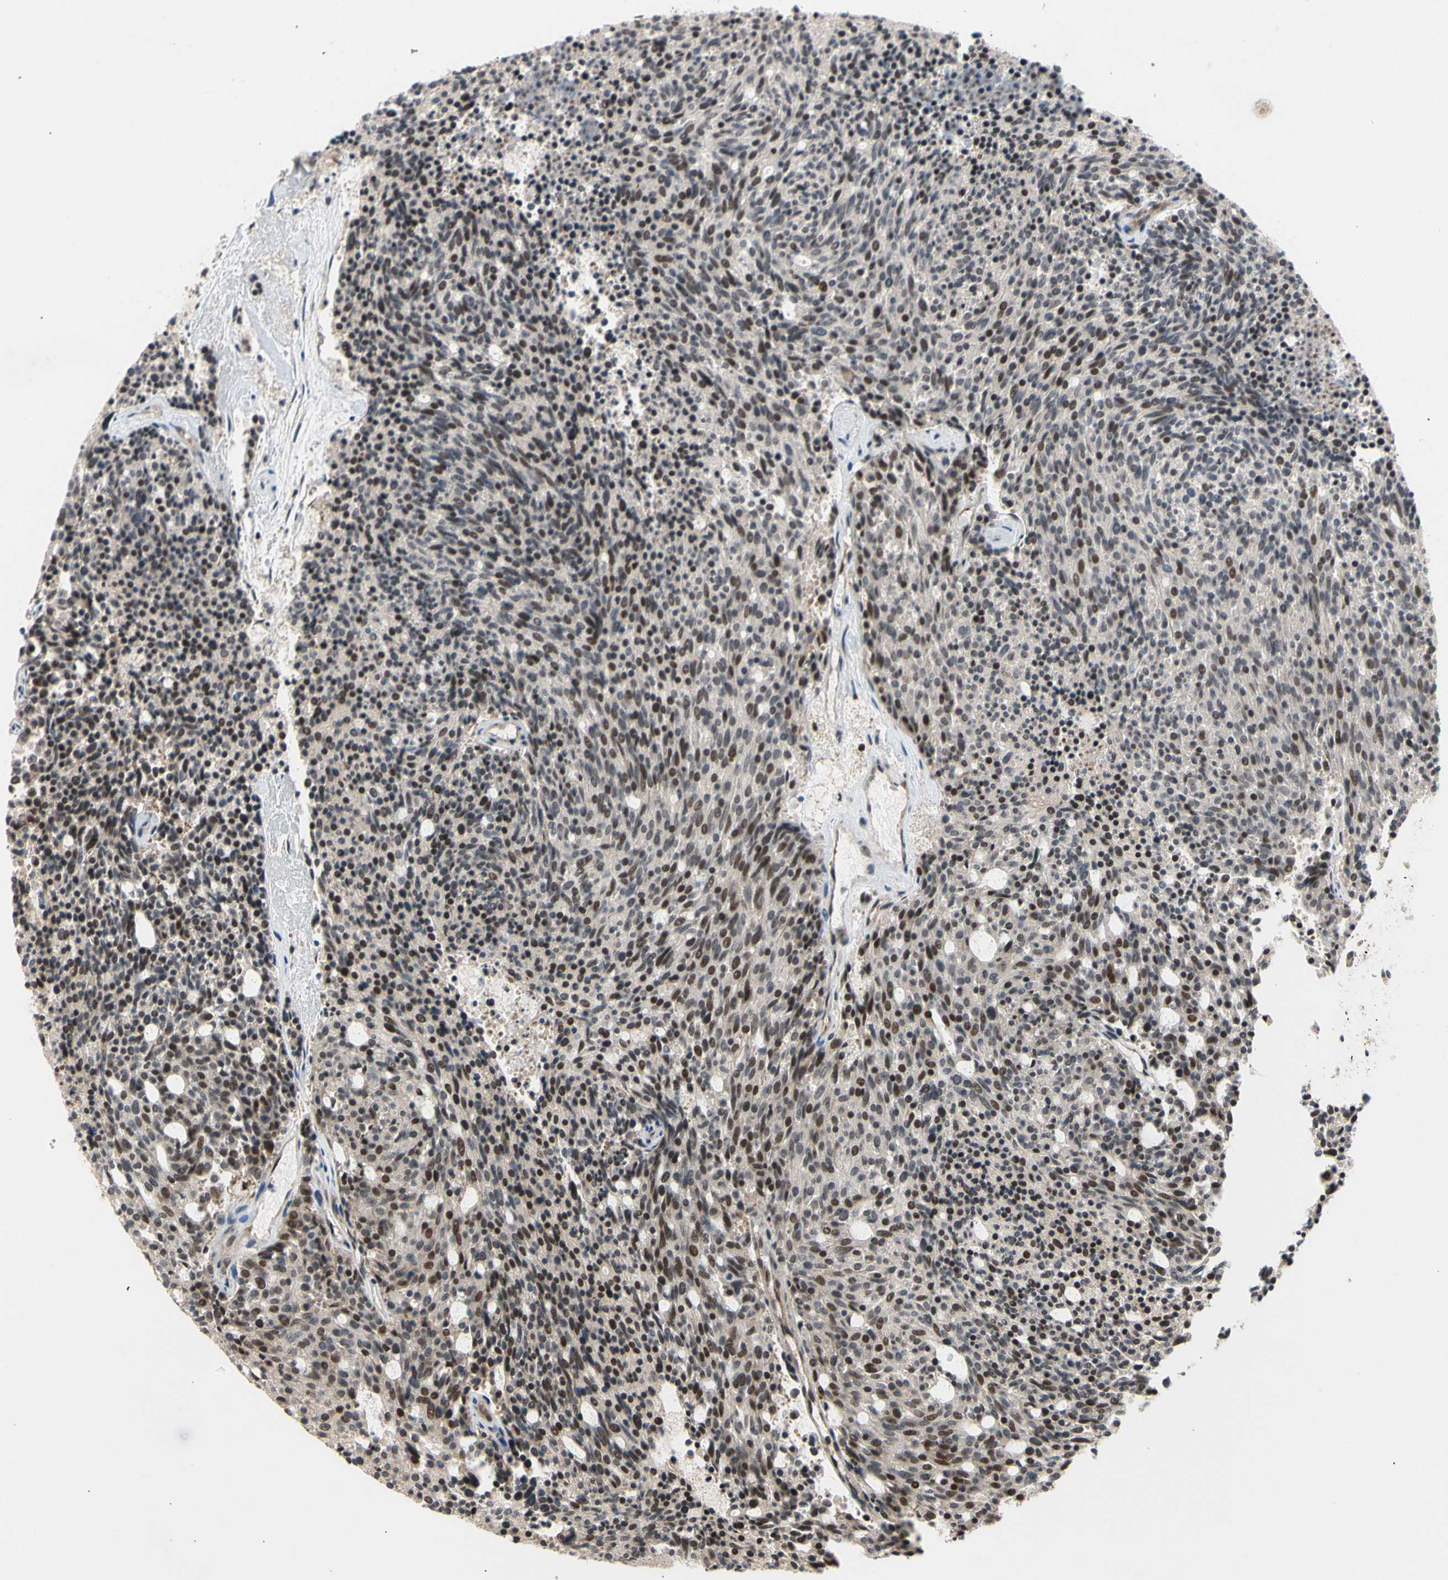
{"staining": {"intensity": "moderate", "quantity": "25%-75%", "location": "cytoplasmic/membranous,nuclear"}, "tissue": "carcinoid", "cell_type": "Tumor cells", "image_type": "cancer", "snomed": [{"axis": "morphology", "description": "Carcinoid, malignant, NOS"}, {"axis": "topography", "description": "Pancreas"}], "caption": "Carcinoid stained with immunohistochemistry demonstrates moderate cytoplasmic/membranous and nuclear staining in approximately 25%-75% of tumor cells.", "gene": "NGEF", "patient": {"sex": "female", "age": 54}}